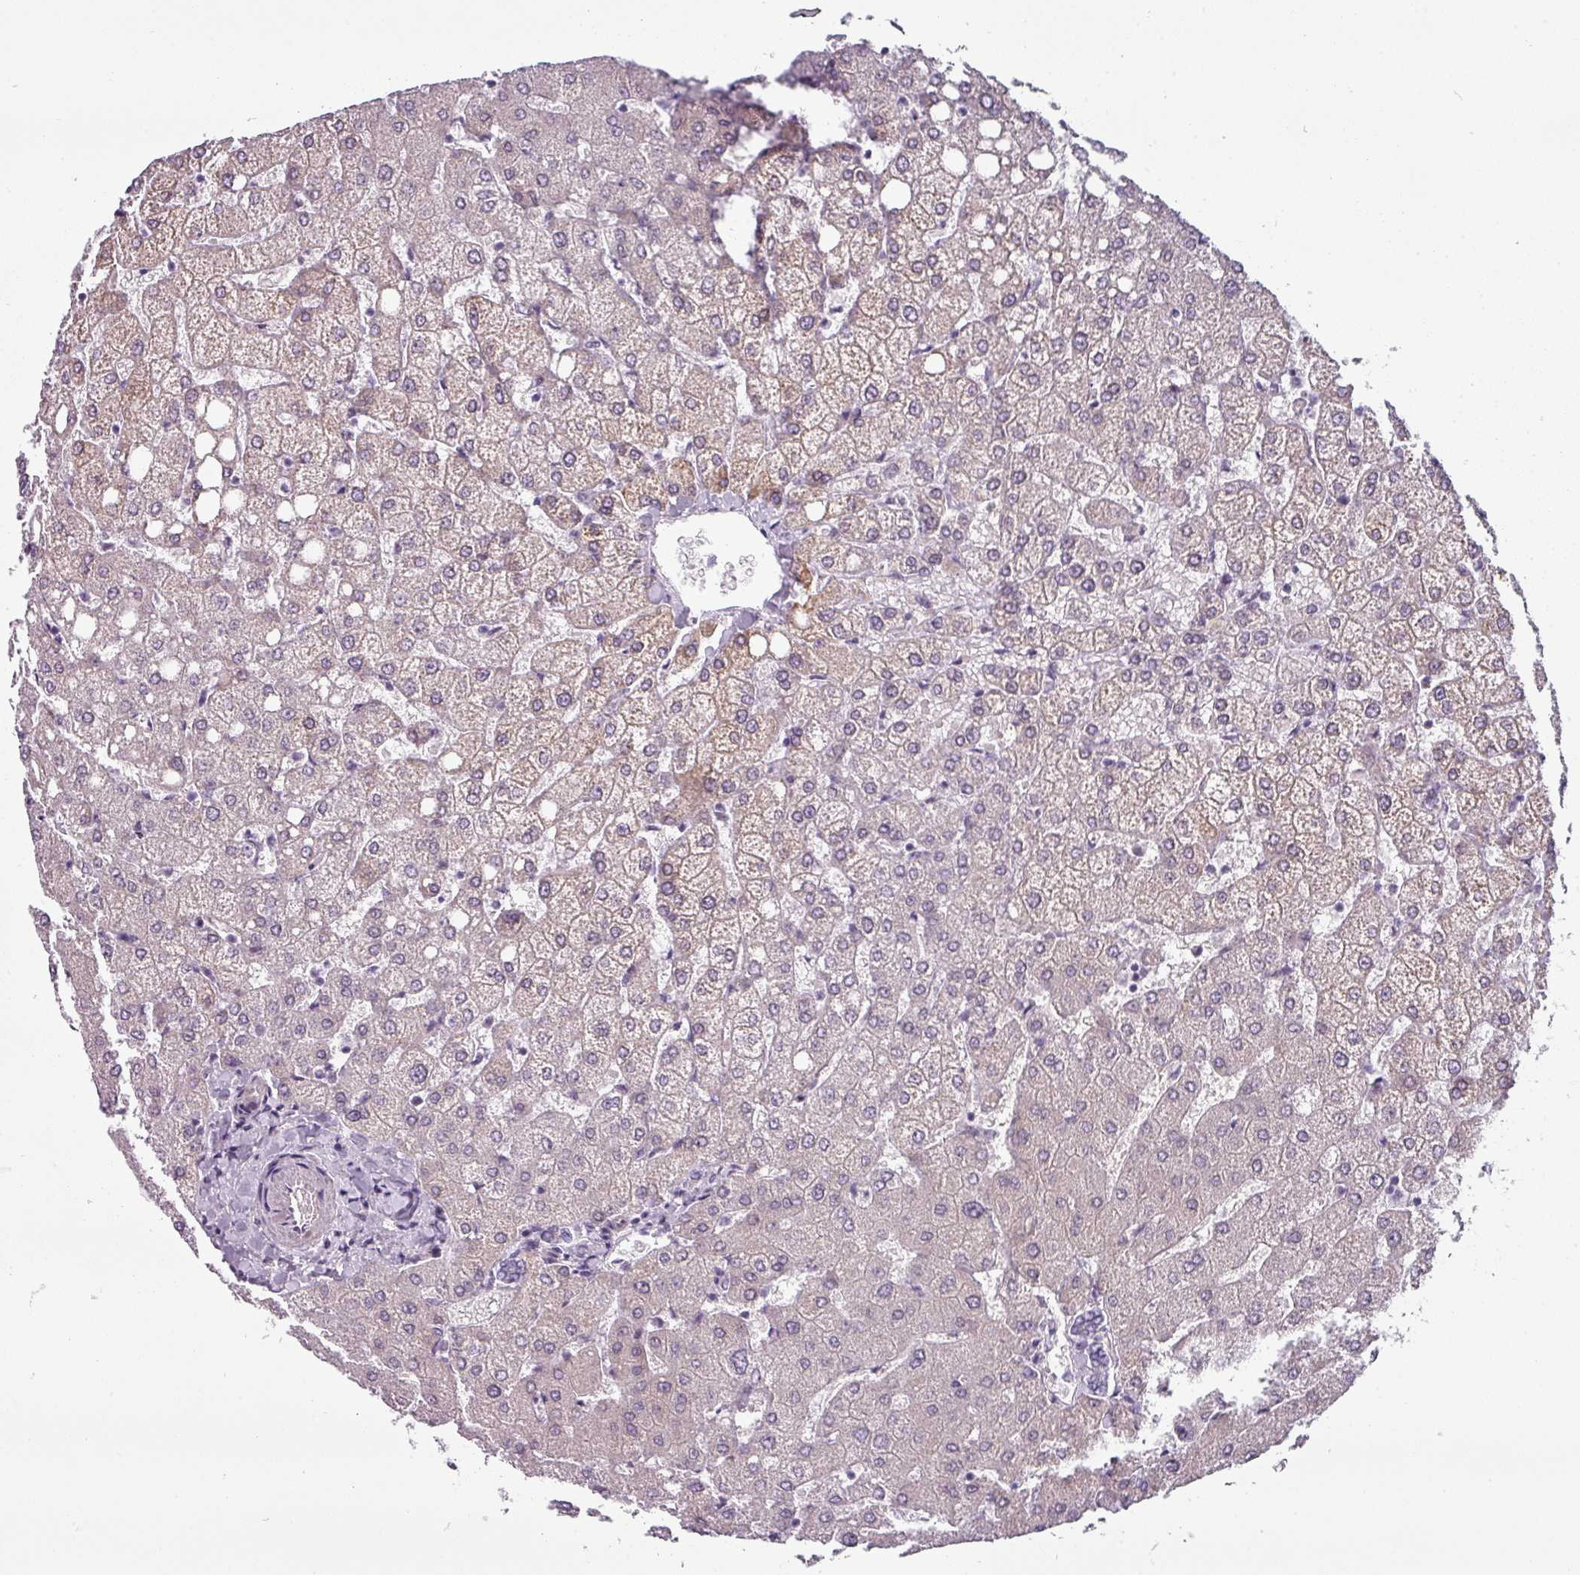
{"staining": {"intensity": "negative", "quantity": "none", "location": "none"}, "tissue": "liver", "cell_type": "Cholangiocytes", "image_type": "normal", "snomed": [{"axis": "morphology", "description": "Normal tissue, NOS"}, {"axis": "topography", "description": "Liver"}], "caption": "Immunohistochemistry (IHC) photomicrograph of unremarkable liver: human liver stained with DAB demonstrates no significant protein expression in cholangiocytes. The staining is performed using DAB (3,3'-diaminobenzidine) brown chromogen with nuclei counter-stained in using hematoxylin.", "gene": "CHRDL1", "patient": {"sex": "female", "age": 54}}